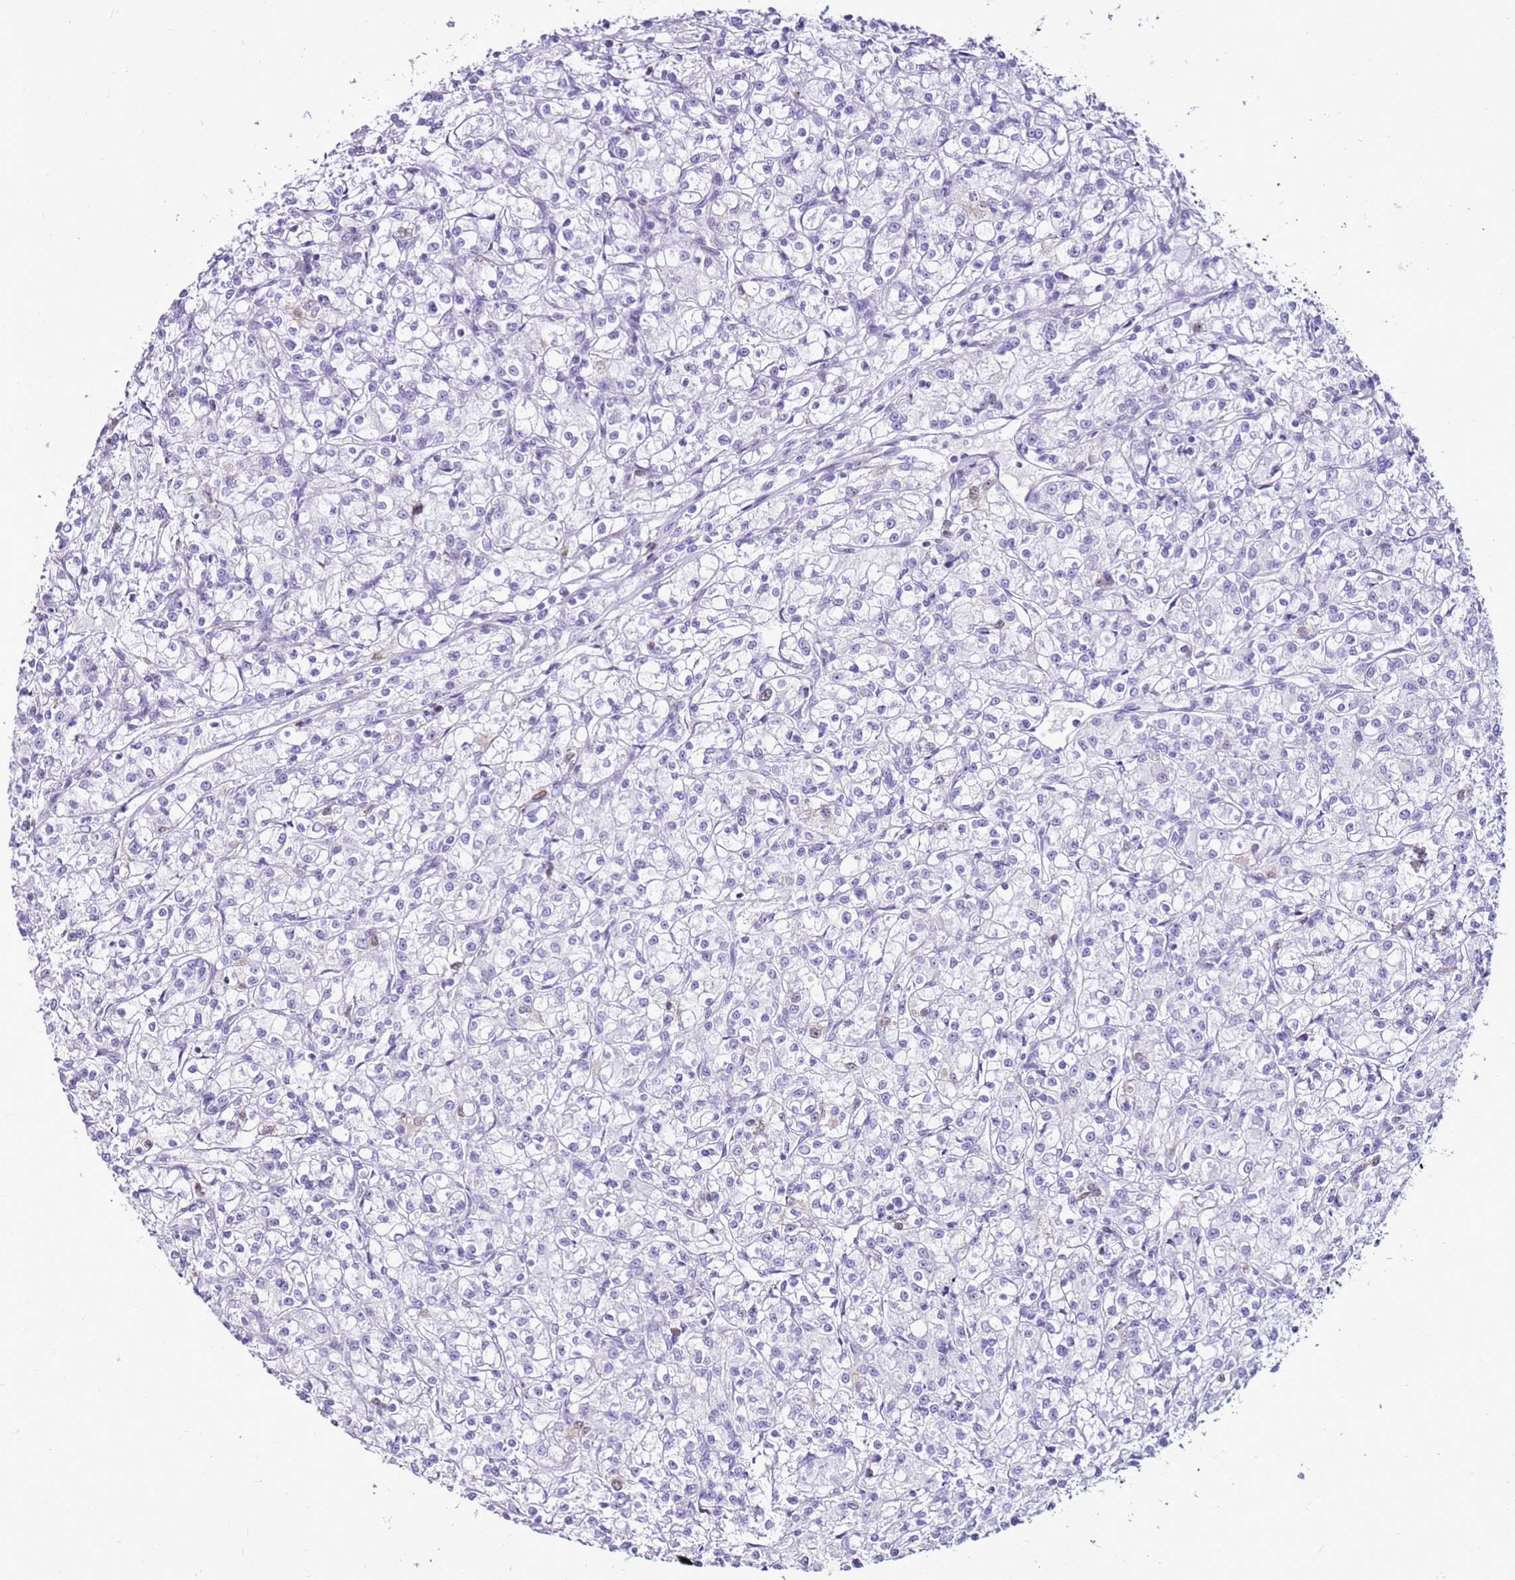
{"staining": {"intensity": "negative", "quantity": "none", "location": "none"}, "tissue": "renal cancer", "cell_type": "Tumor cells", "image_type": "cancer", "snomed": [{"axis": "morphology", "description": "Adenocarcinoma, NOS"}, {"axis": "topography", "description": "Kidney"}], "caption": "High power microscopy histopathology image of an immunohistochemistry (IHC) micrograph of adenocarcinoma (renal), revealing no significant staining in tumor cells.", "gene": "SPC25", "patient": {"sex": "female", "age": 59}}